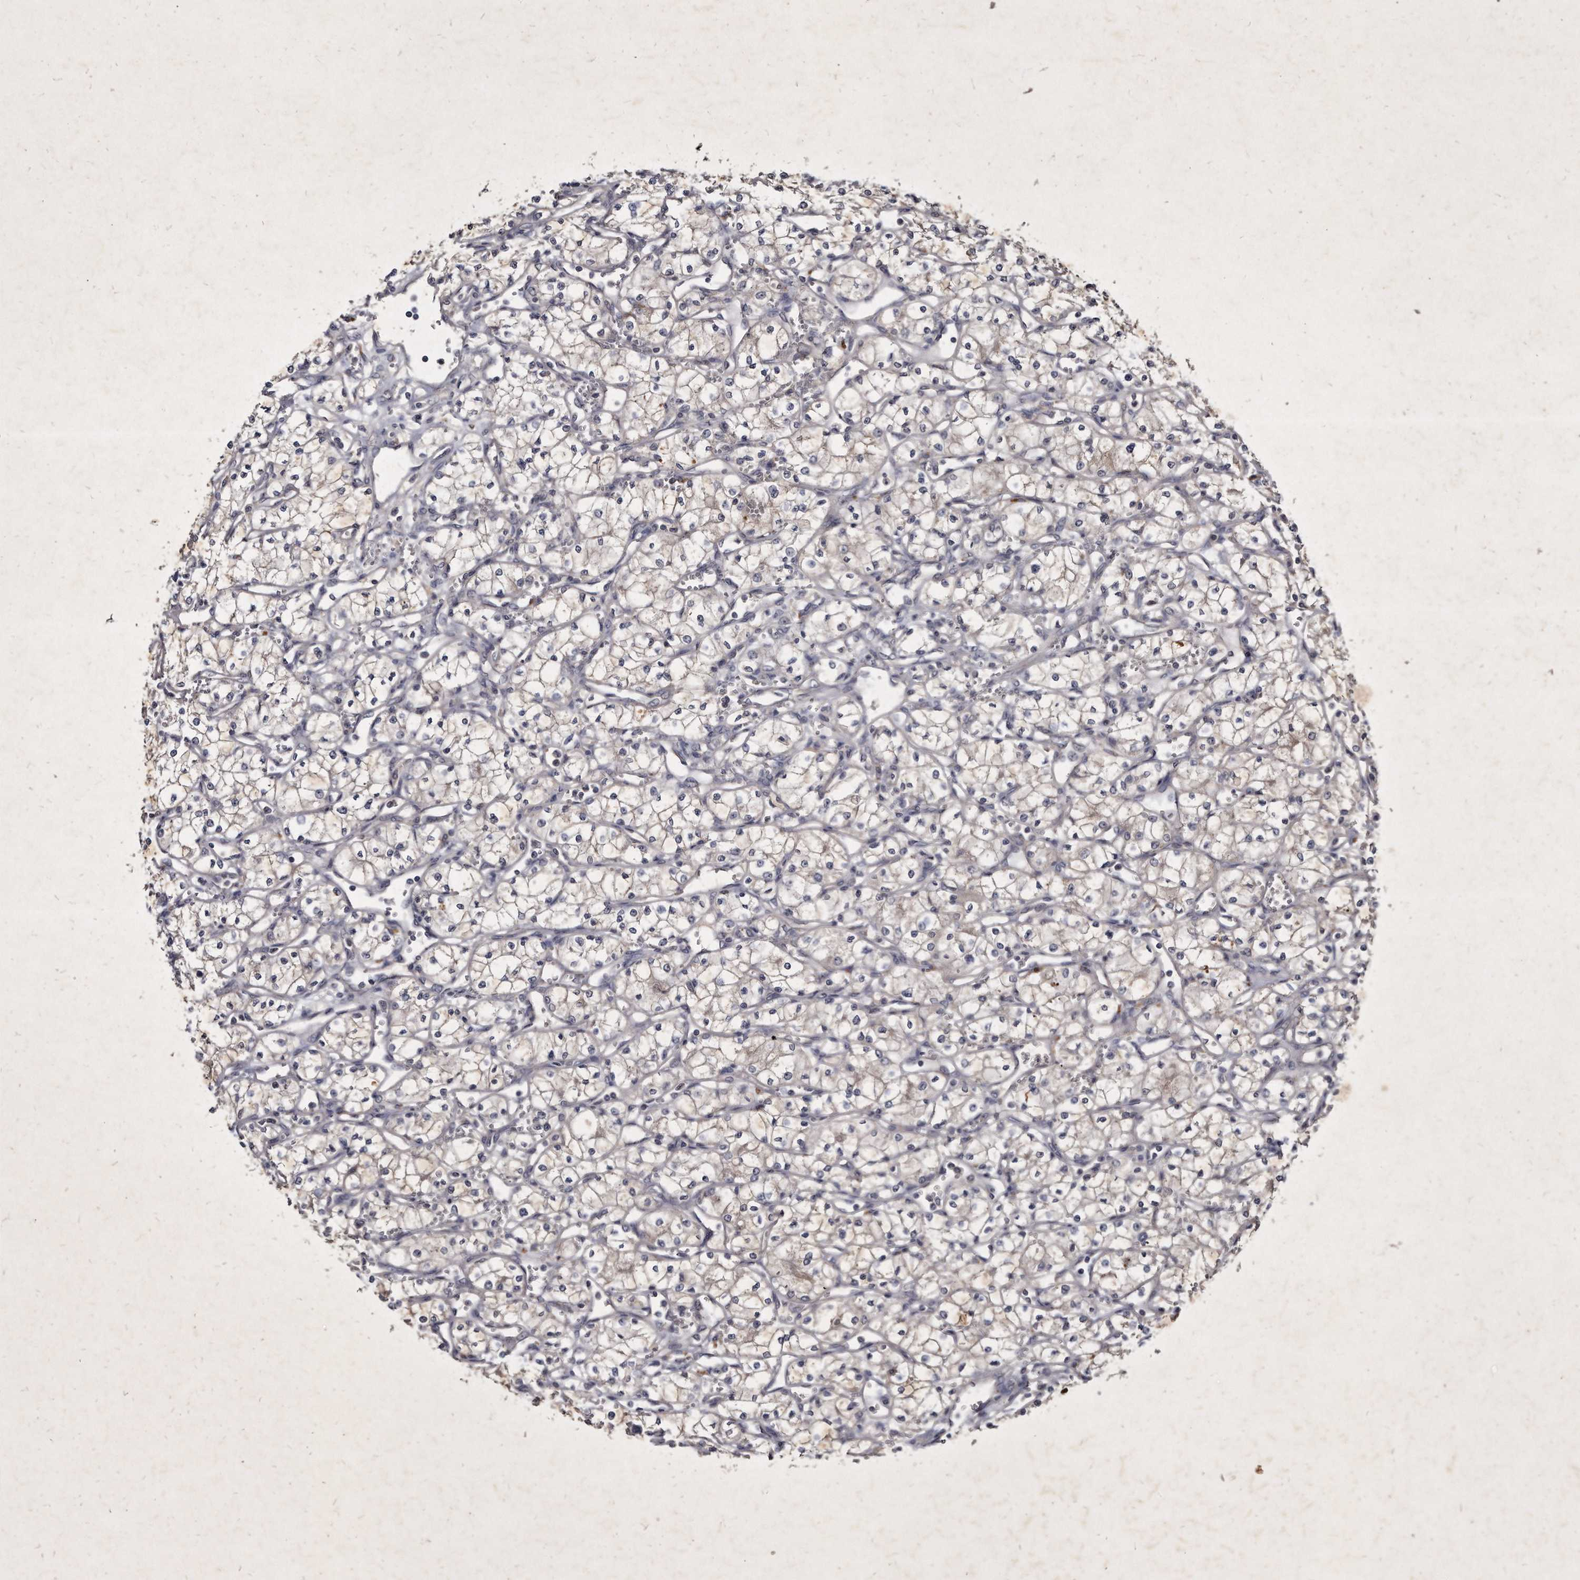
{"staining": {"intensity": "negative", "quantity": "none", "location": "none"}, "tissue": "renal cancer", "cell_type": "Tumor cells", "image_type": "cancer", "snomed": [{"axis": "morphology", "description": "Adenocarcinoma, NOS"}, {"axis": "topography", "description": "Kidney"}], "caption": "This micrograph is of renal cancer (adenocarcinoma) stained with immunohistochemistry (IHC) to label a protein in brown with the nuclei are counter-stained blue. There is no expression in tumor cells.", "gene": "KLHDC3", "patient": {"sex": "male", "age": 59}}